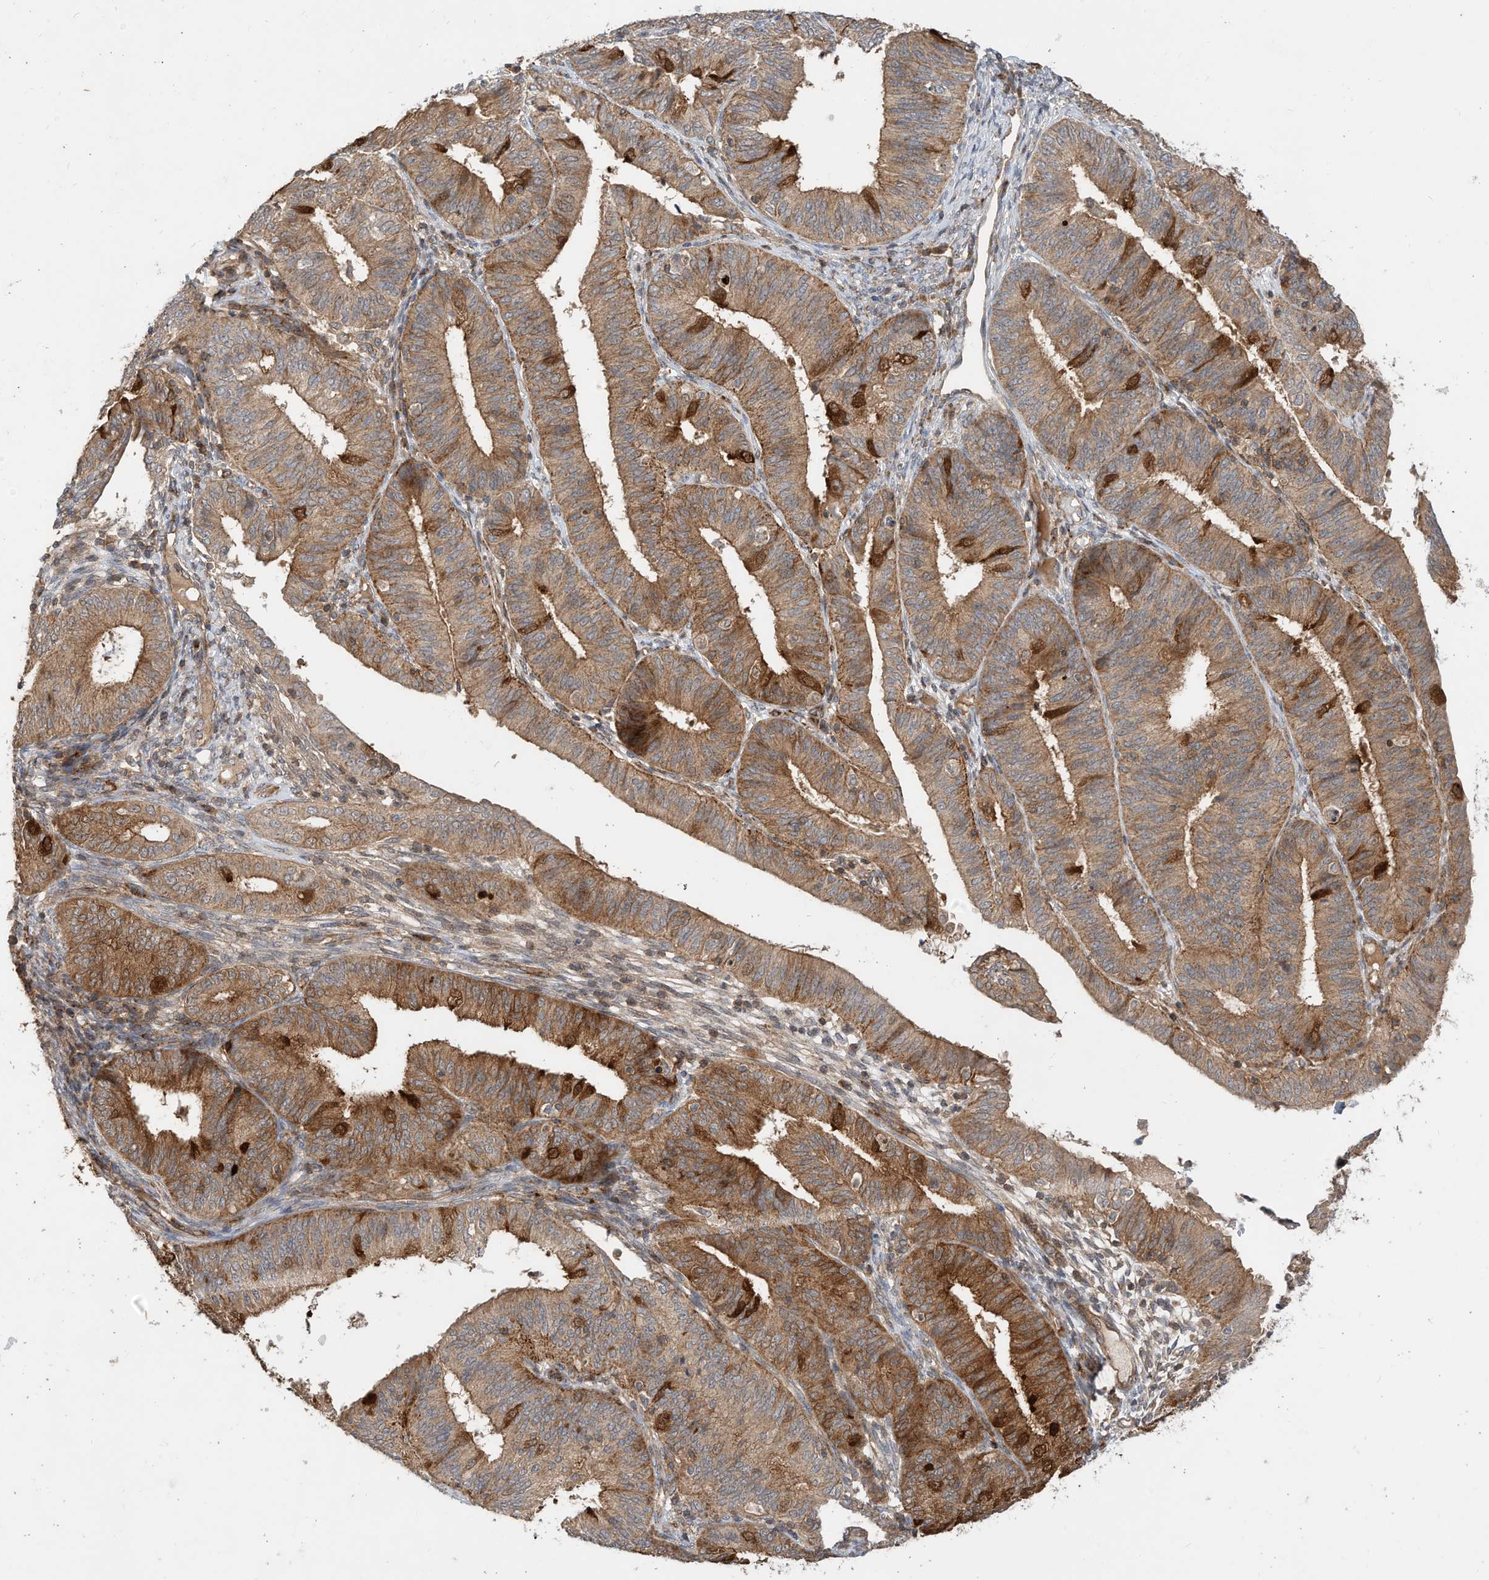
{"staining": {"intensity": "moderate", "quantity": ">75%", "location": "cytoplasmic/membranous"}, "tissue": "endometrial cancer", "cell_type": "Tumor cells", "image_type": "cancer", "snomed": [{"axis": "morphology", "description": "Adenocarcinoma, NOS"}, {"axis": "topography", "description": "Endometrium"}], "caption": "High-power microscopy captured an immunohistochemistry micrograph of endometrial cancer, revealing moderate cytoplasmic/membranous staining in about >75% of tumor cells. The staining was performed using DAB to visualize the protein expression in brown, while the nuclei were stained in blue with hematoxylin (Magnification: 20x).", "gene": "CPAMD8", "patient": {"sex": "female", "age": 51}}